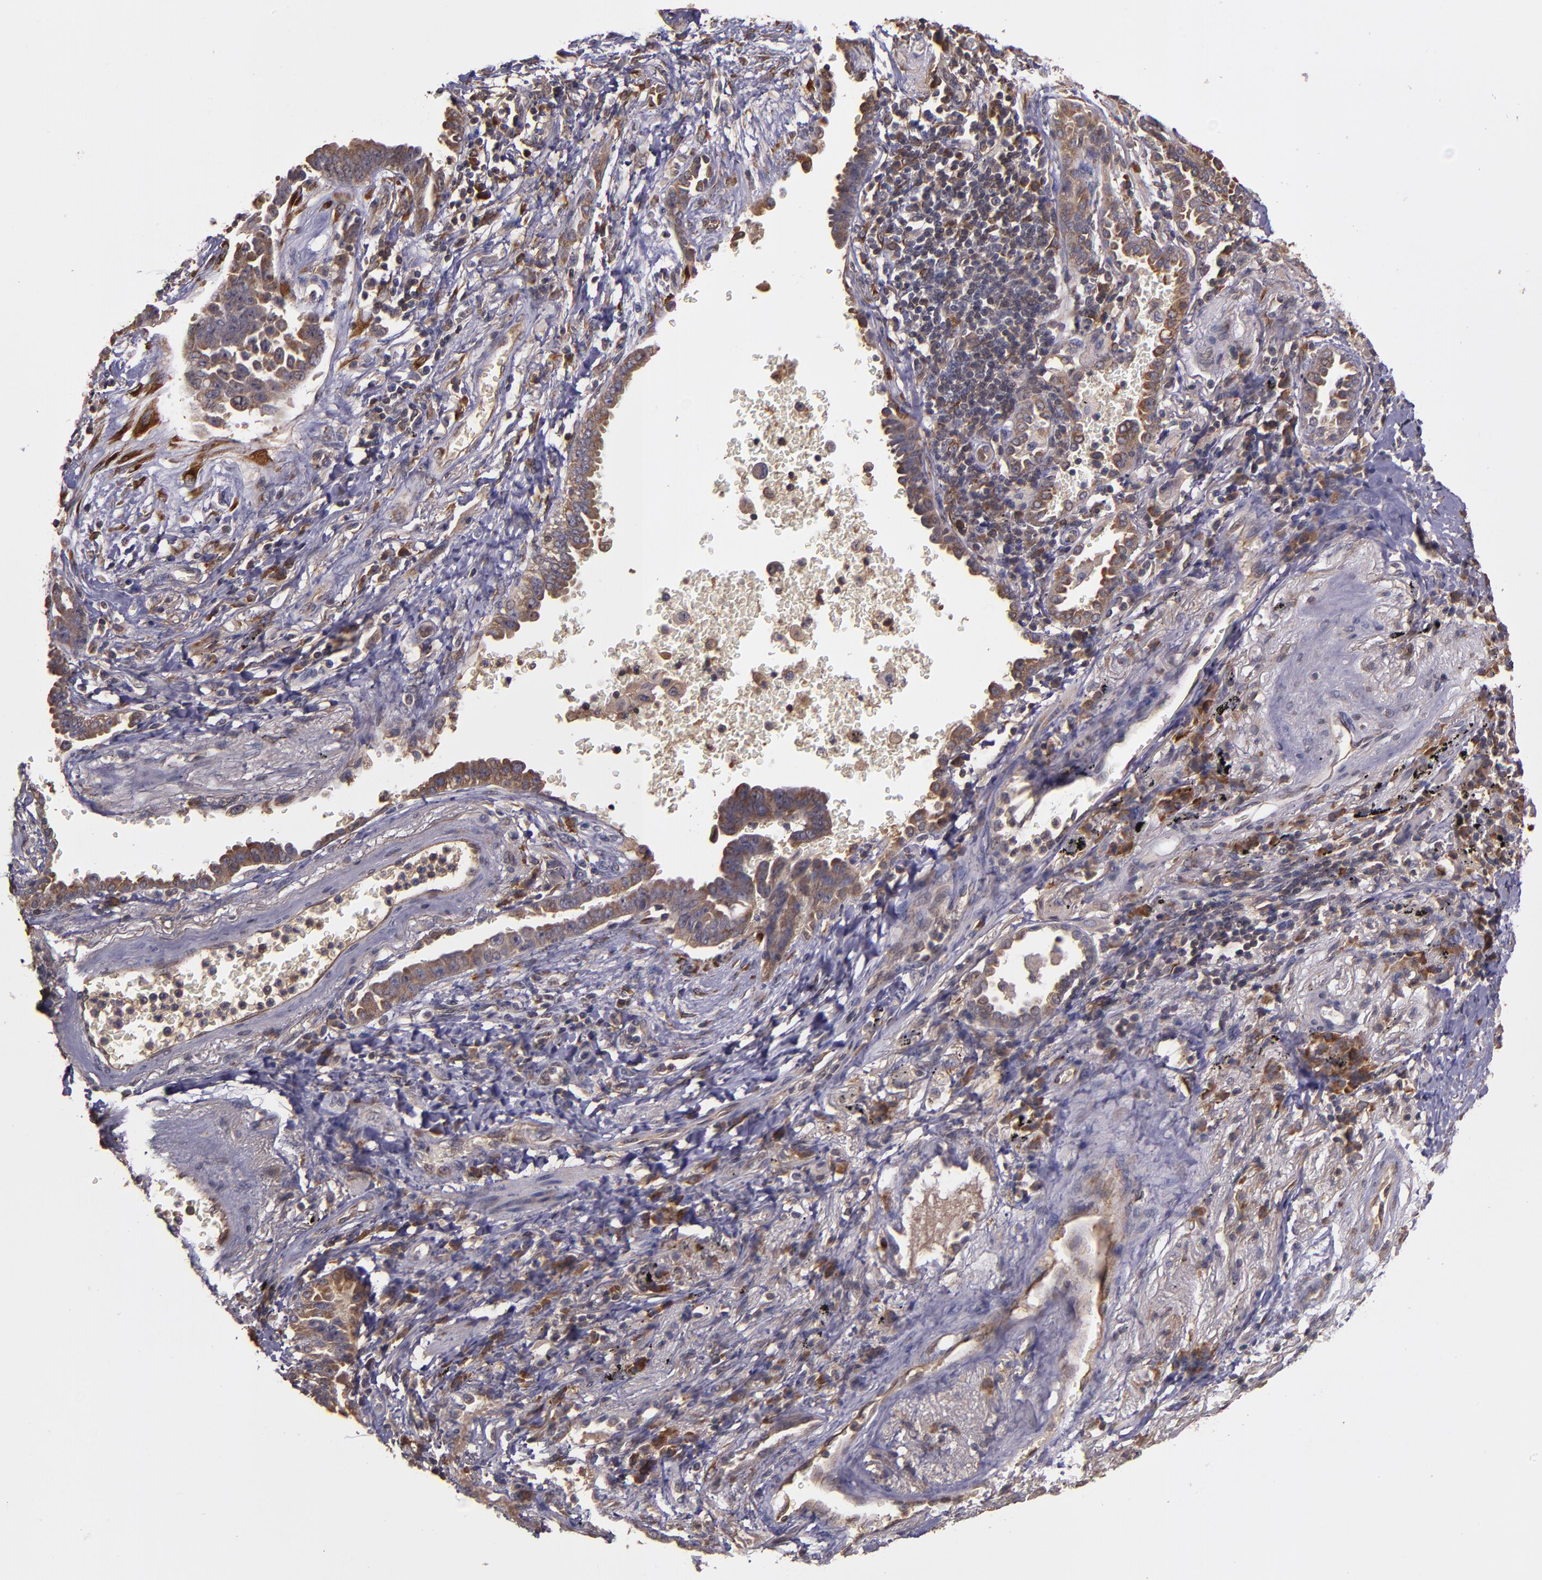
{"staining": {"intensity": "moderate", "quantity": ">75%", "location": "cytoplasmic/membranous"}, "tissue": "lung cancer", "cell_type": "Tumor cells", "image_type": "cancer", "snomed": [{"axis": "morphology", "description": "Adenocarcinoma, NOS"}, {"axis": "topography", "description": "Lung"}], "caption": "Immunohistochemistry (IHC) (DAB (3,3'-diaminobenzidine)) staining of adenocarcinoma (lung) displays moderate cytoplasmic/membranous protein staining in approximately >75% of tumor cells. Immunohistochemistry (IHC) stains the protein of interest in brown and the nuclei are stained blue.", "gene": "PRAF2", "patient": {"sex": "female", "age": 64}}